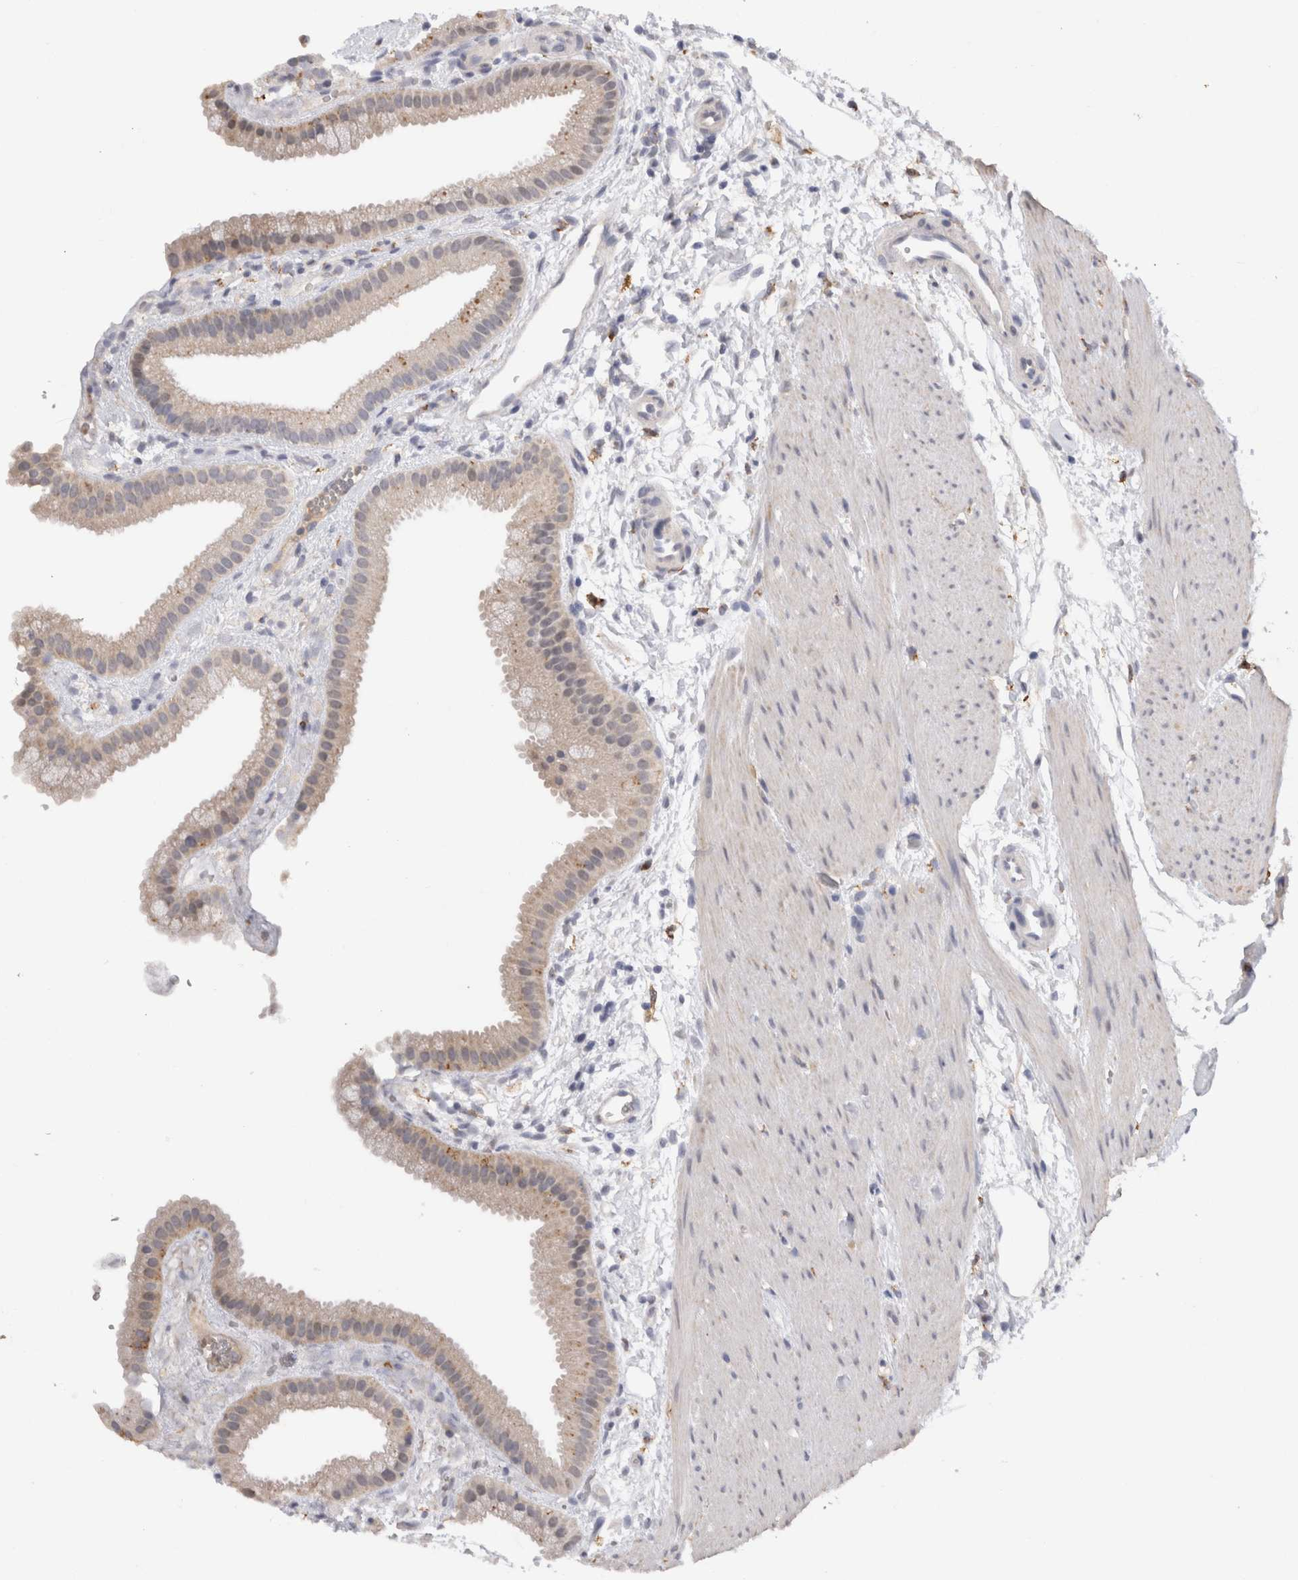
{"staining": {"intensity": "weak", "quantity": "25%-75%", "location": "cytoplasmic/membranous"}, "tissue": "gallbladder", "cell_type": "Glandular cells", "image_type": "normal", "snomed": [{"axis": "morphology", "description": "Normal tissue, NOS"}, {"axis": "topography", "description": "Gallbladder"}], "caption": "A high-resolution image shows immunohistochemistry (IHC) staining of unremarkable gallbladder, which reveals weak cytoplasmic/membranous staining in about 25%-75% of glandular cells. (DAB IHC, brown staining for protein, blue staining for nuclei).", "gene": "VSIG4", "patient": {"sex": "female", "age": 64}}